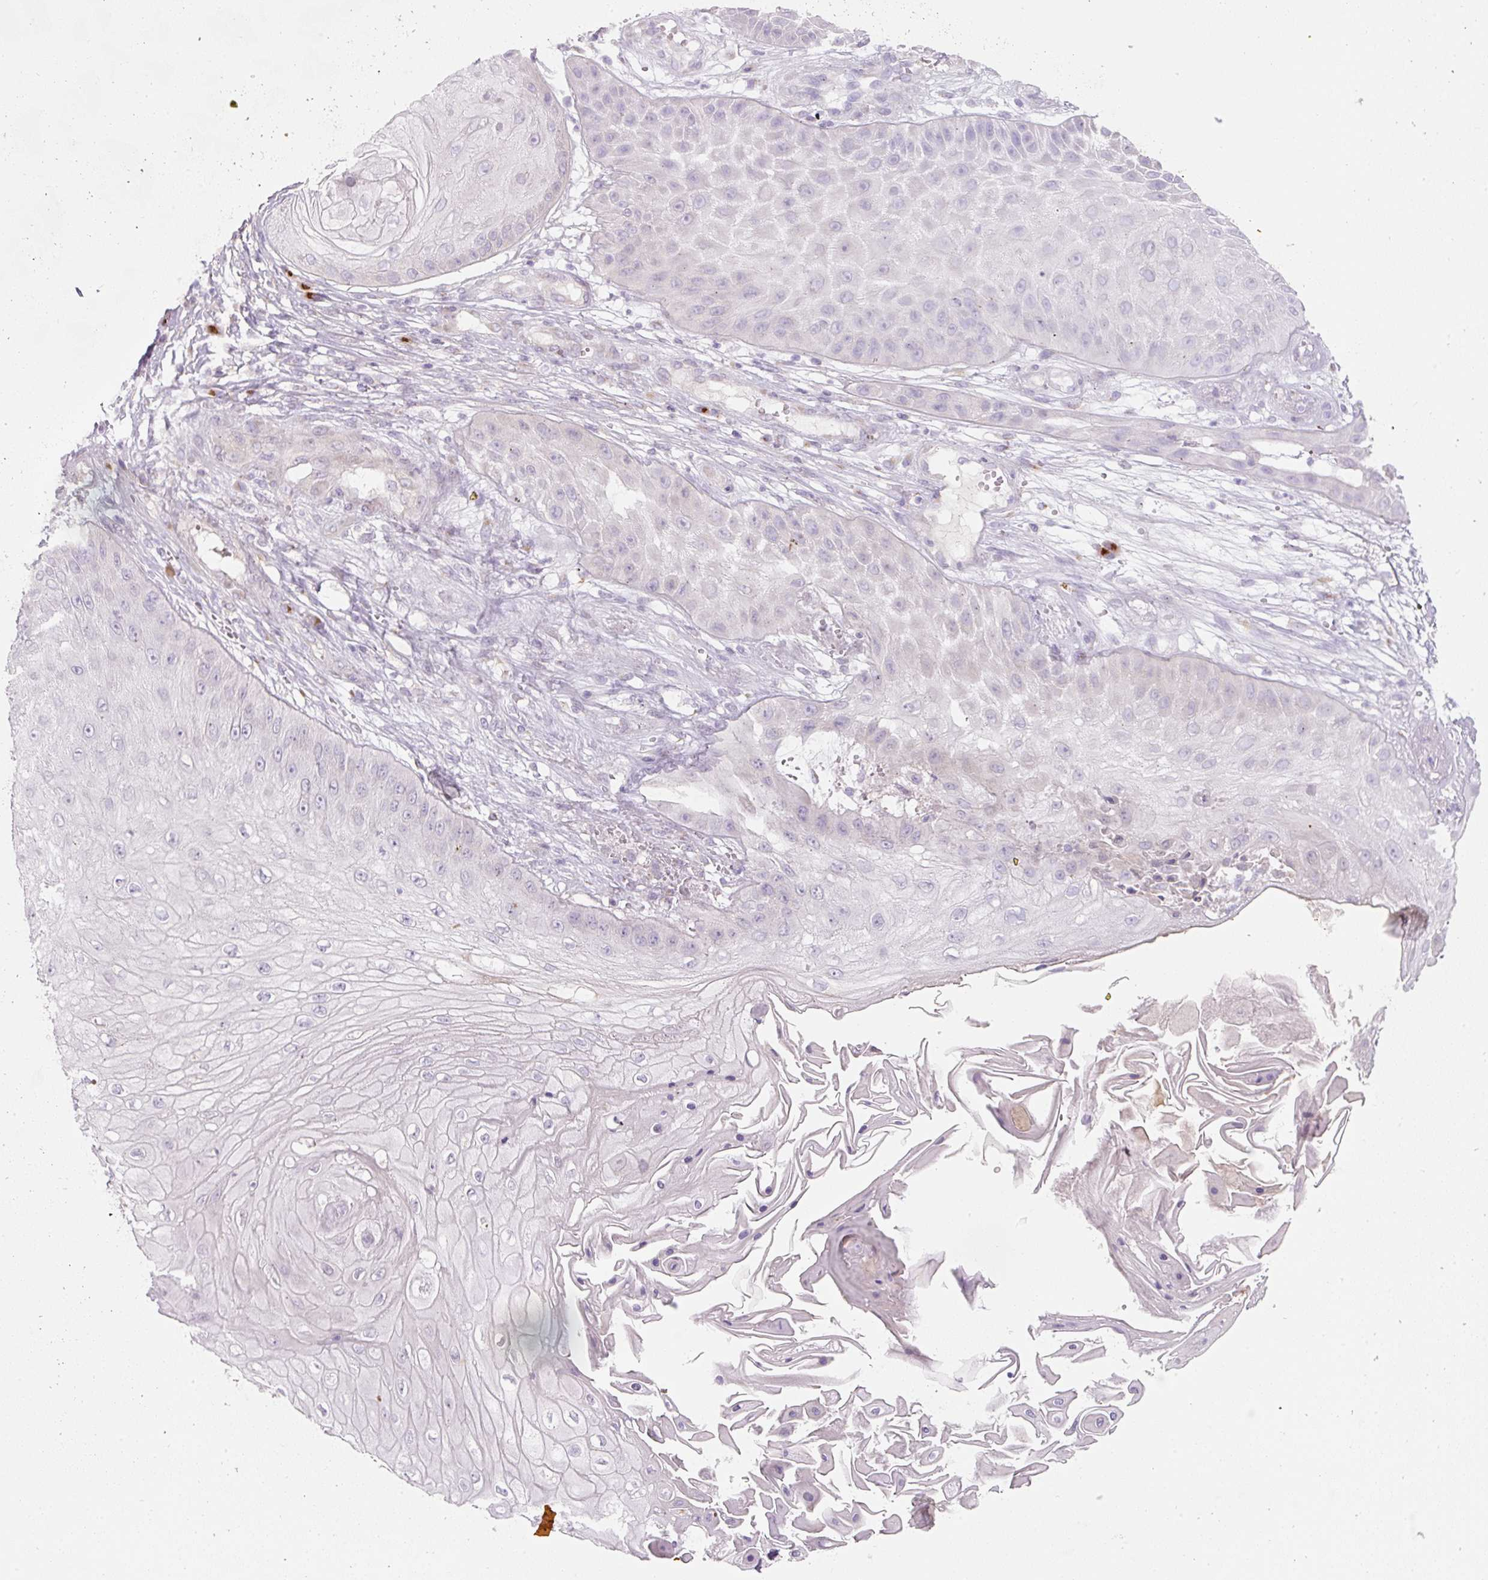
{"staining": {"intensity": "negative", "quantity": "none", "location": "none"}, "tissue": "skin cancer", "cell_type": "Tumor cells", "image_type": "cancer", "snomed": [{"axis": "morphology", "description": "Squamous cell carcinoma, NOS"}, {"axis": "topography", "description": "Skin"}], "caption": "Tumor cells are negative for protein expression in human squamous cell carcinoma (skin).", "gene": "NBPF11", "patient": {"sex": "male", "age": 70}}